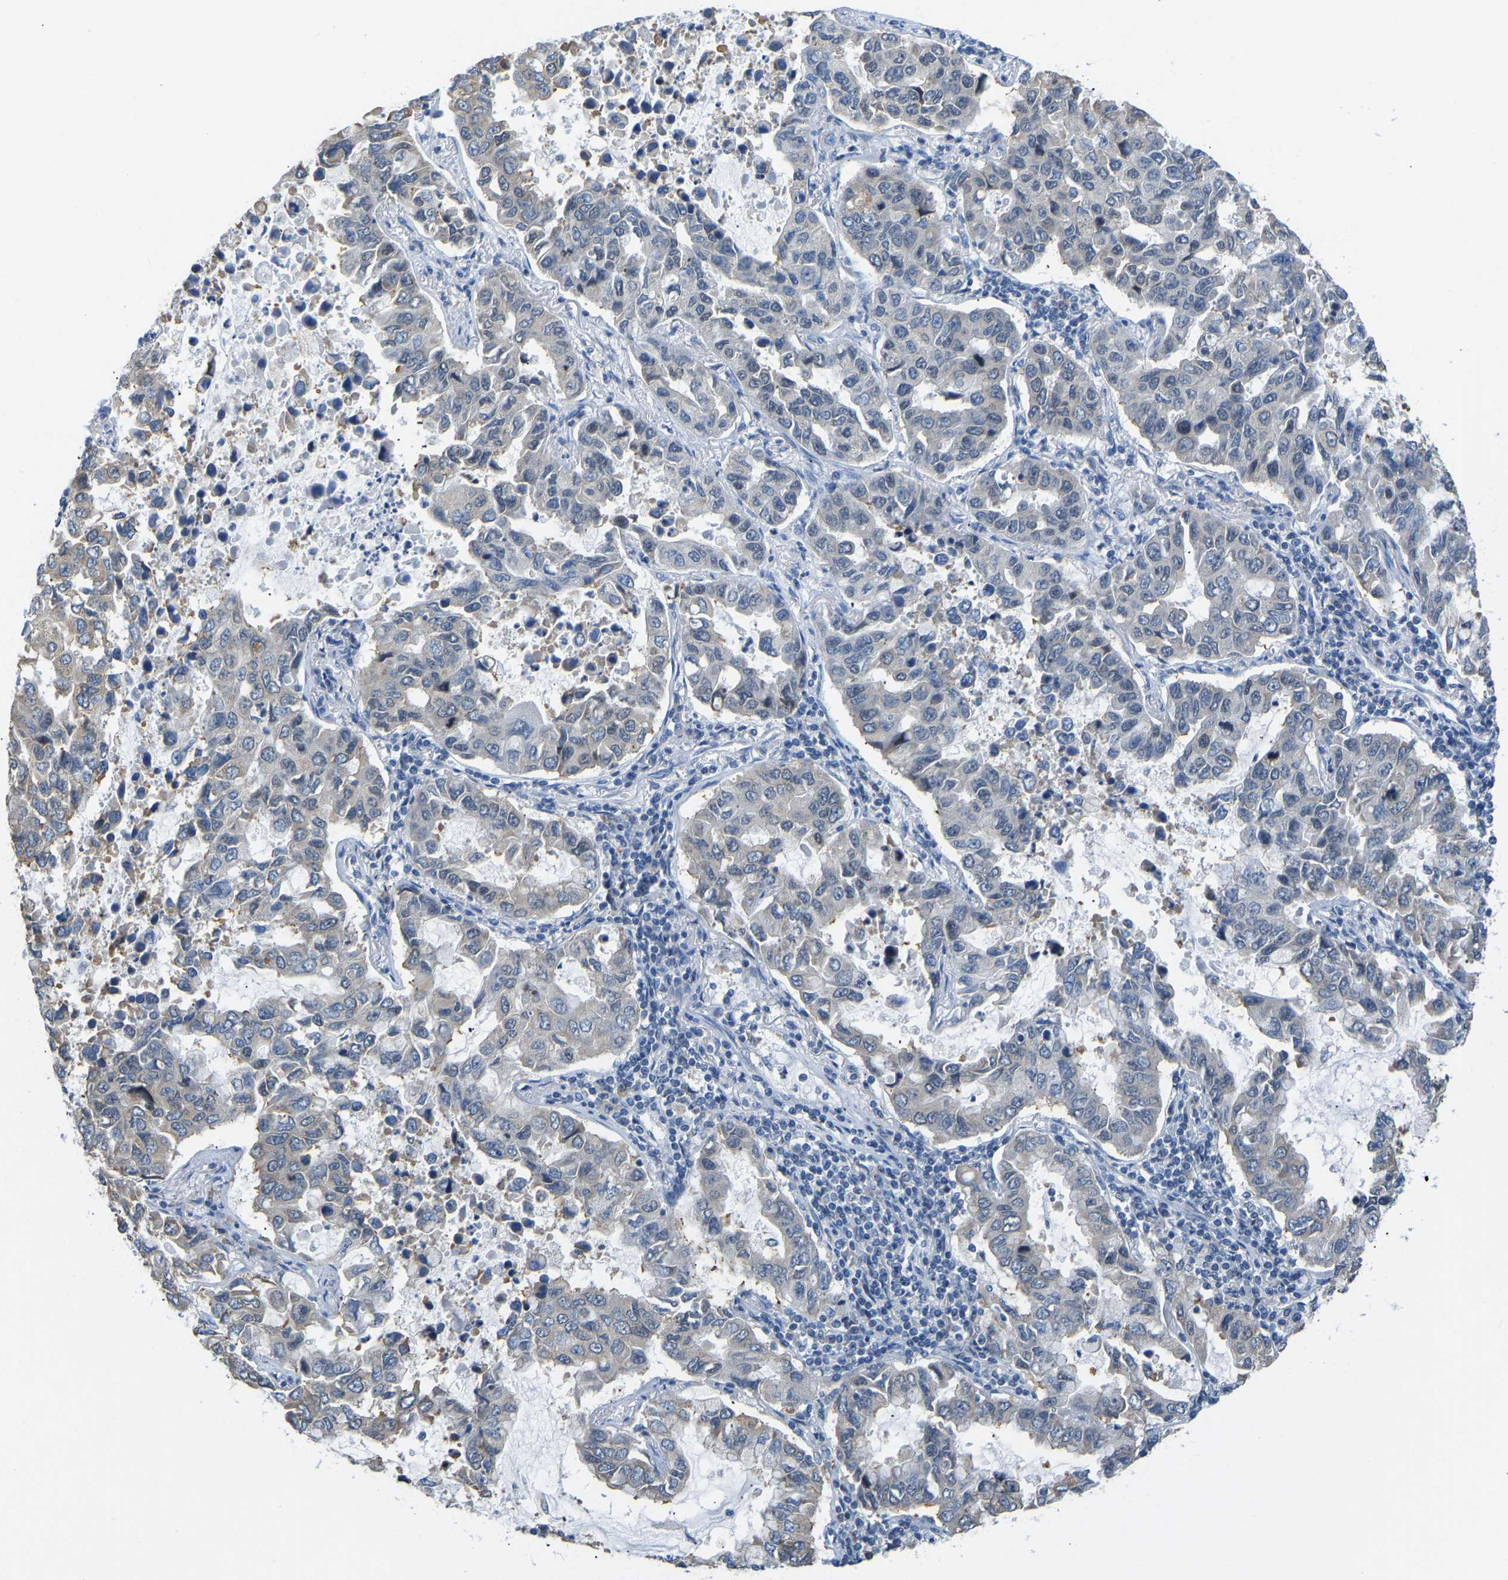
{"staining": {"intensity": "negative", "quantity": "none", "location": "none"}, "tissue": "lung cancer", "cell_type": "Tumor cells", "image_type": "cancer", "snomed": [{"axis": "morphology", "description": "Adenocarcinoma, NOS"}, {"axis": "topography", "description": "Lung"}], "caption": "Photomicrograph shows no significant protein staining in tumor cells of lung cancer. The staining is performed using DAB brown chromogen with nuclei counter-stained in using hematoxylin.", "gene": "VRK1", "patient": {"sex": "male", "age": 64}}